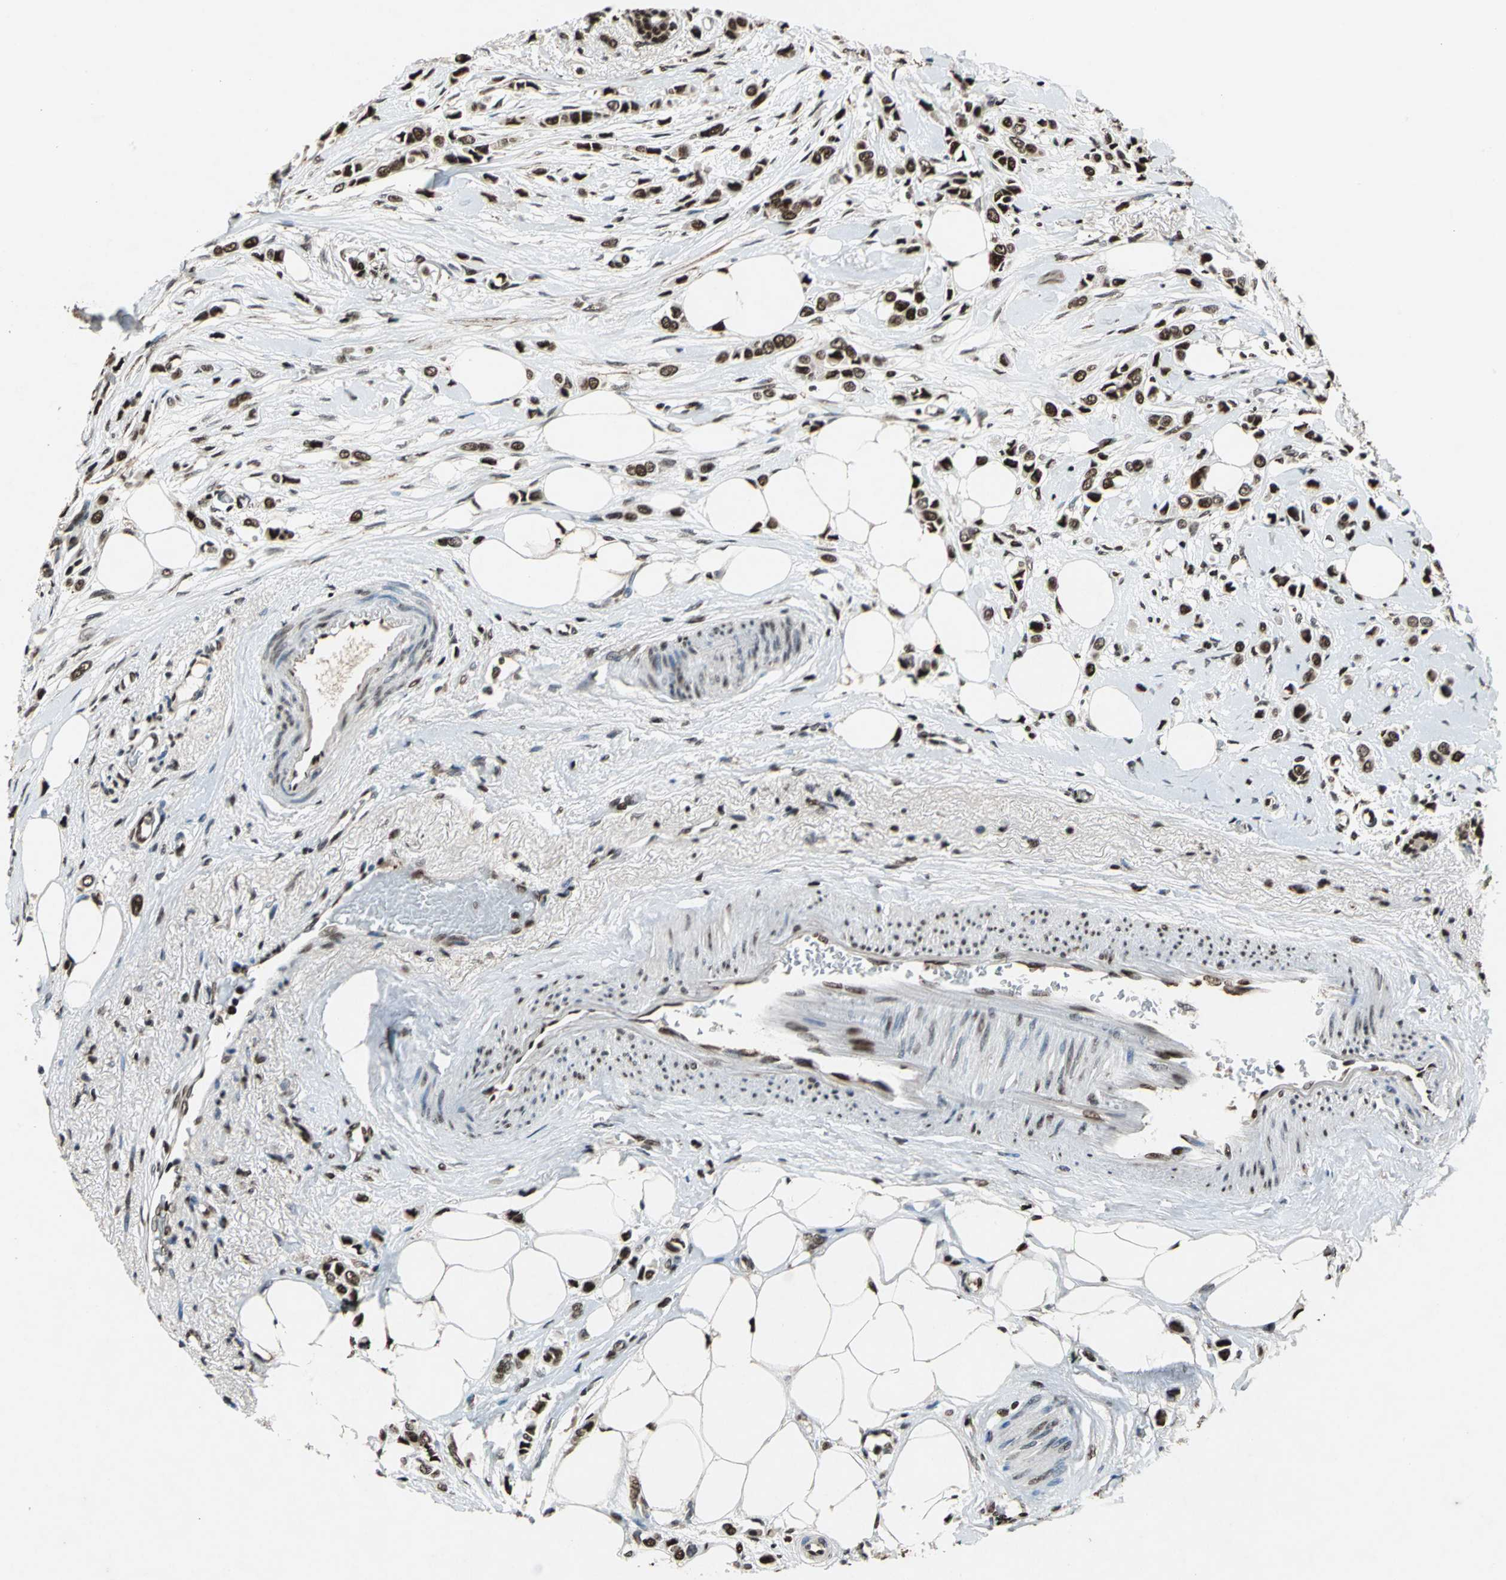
{"staining": {"intensity": "strong", "quantity": ">75%", "location": "cytoplasmic/membranous,nuclear"}, "tissue": "breast cancer", "cell_type": "Tumor cells", "image_type": "cancer", "snomed": [{"axis": "morphology", "description": "Lobular carcinoma"}, {"axis": "topography", "description": "Breast"}], "caption": "Tumor cells demonstrate high levels of strong cytoplasmic/membranous and nuclear staining in approximately >75% of cells in human breast cancer (lobular carcinoma). The staining was performed using DAB (3,3'-diaminobenzidine), with brown indicating positive protein expression. Nuclei are stained blue with hematoxylin.", "gene": "ANP32A", "patient": {"sex": "female", "age": 51}}